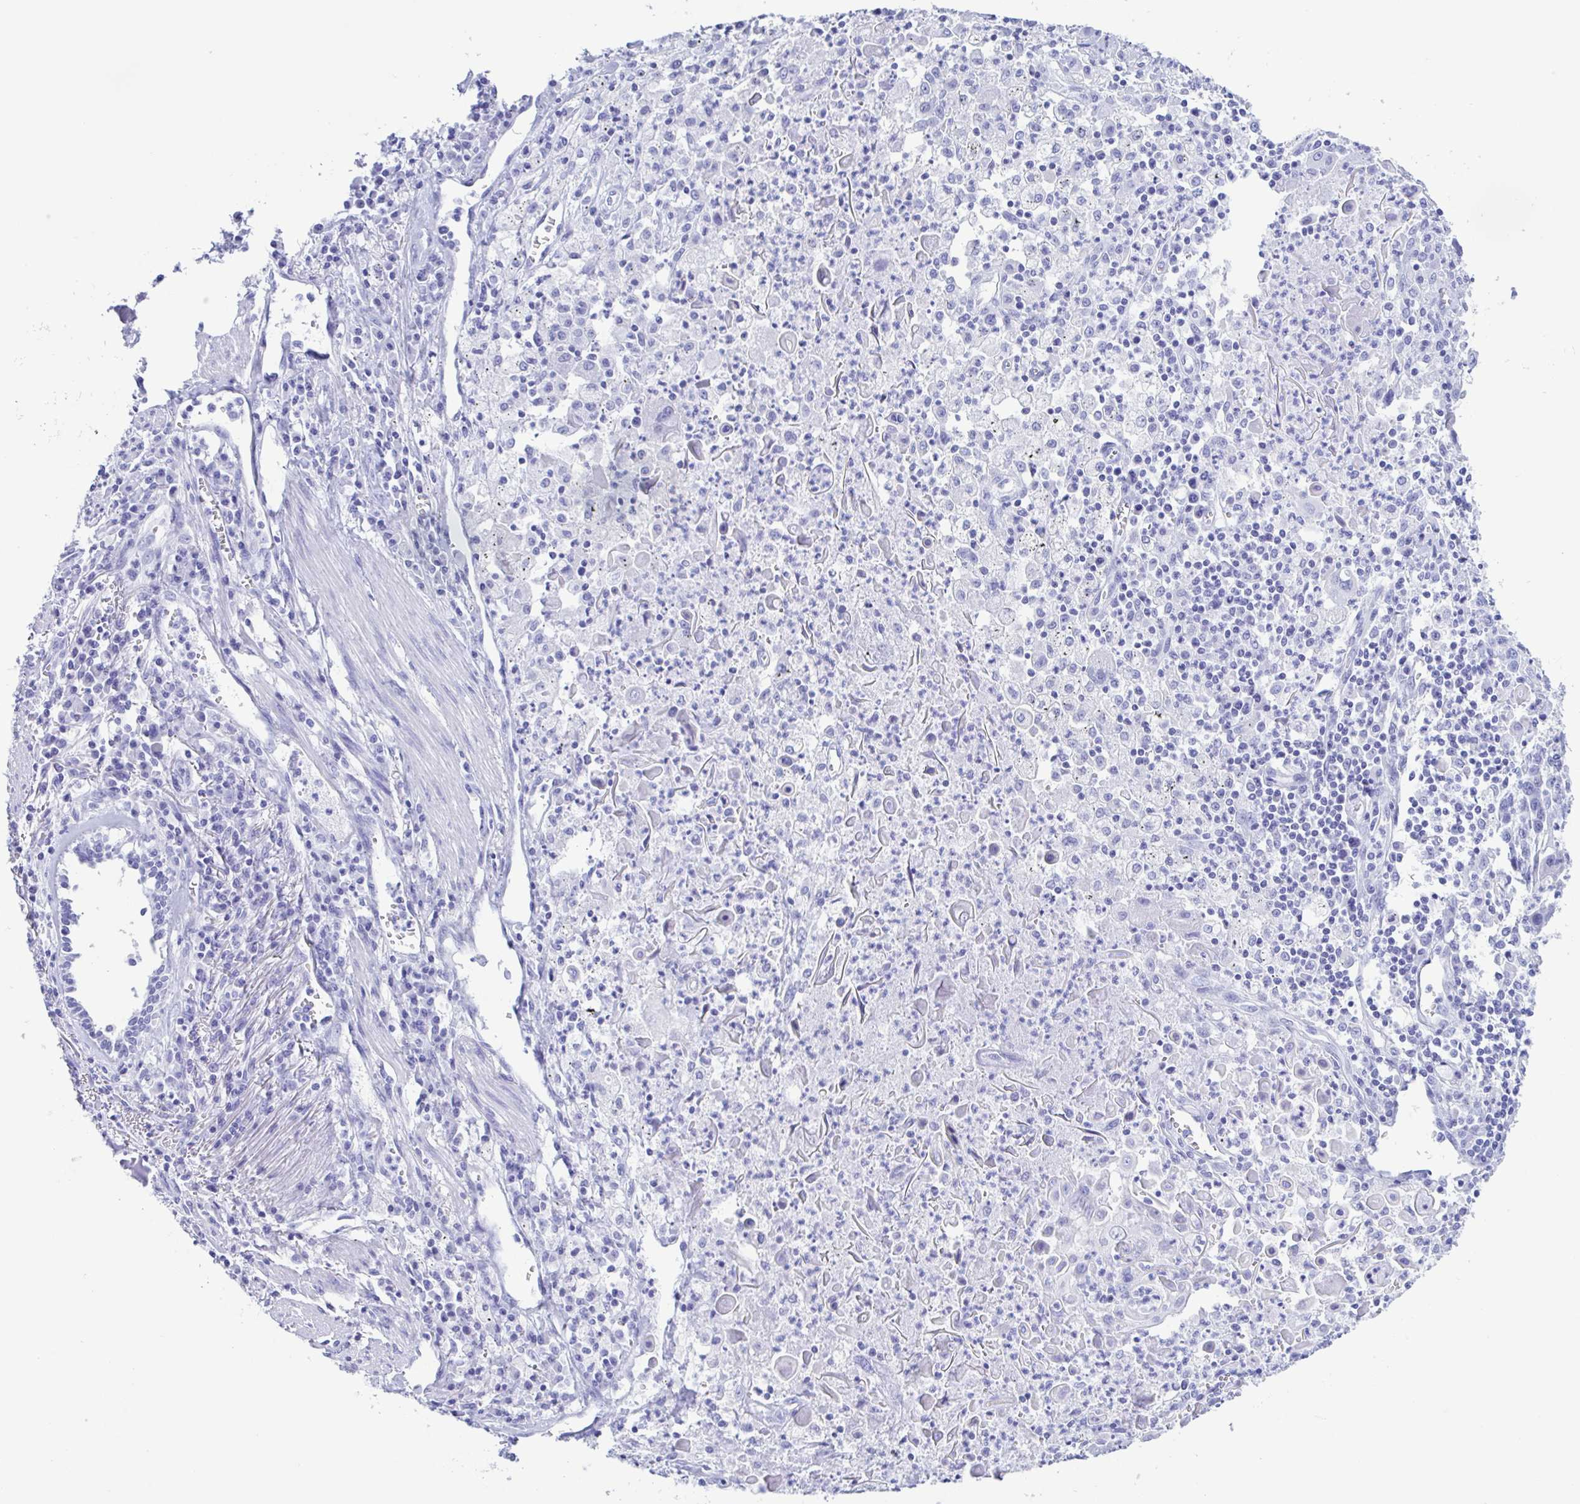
{"staining": {"intensity": "negative", "quantity": "none", "location": "none"}, "tissue": "lung cancer", "cell_type": "Tumor cells", "image_type": "cancer", "snomed": [{"axis": "morphology", "description": "Squamous cell carcinoma, NOS"}, {"axis": "morphology", "description": "Squamous cell carcinoma, metastatic, NOS"}, {"axis": "topography", "description": "Lung"}, {"axis": "topography", "description": "Pleura, NOS"}], "caption": "Tumor cells are negative for protein expression in human squamous cell carcinoma (lung).", "gene": "TSPY2", "patient": {"sex": "male", "age": 72}}